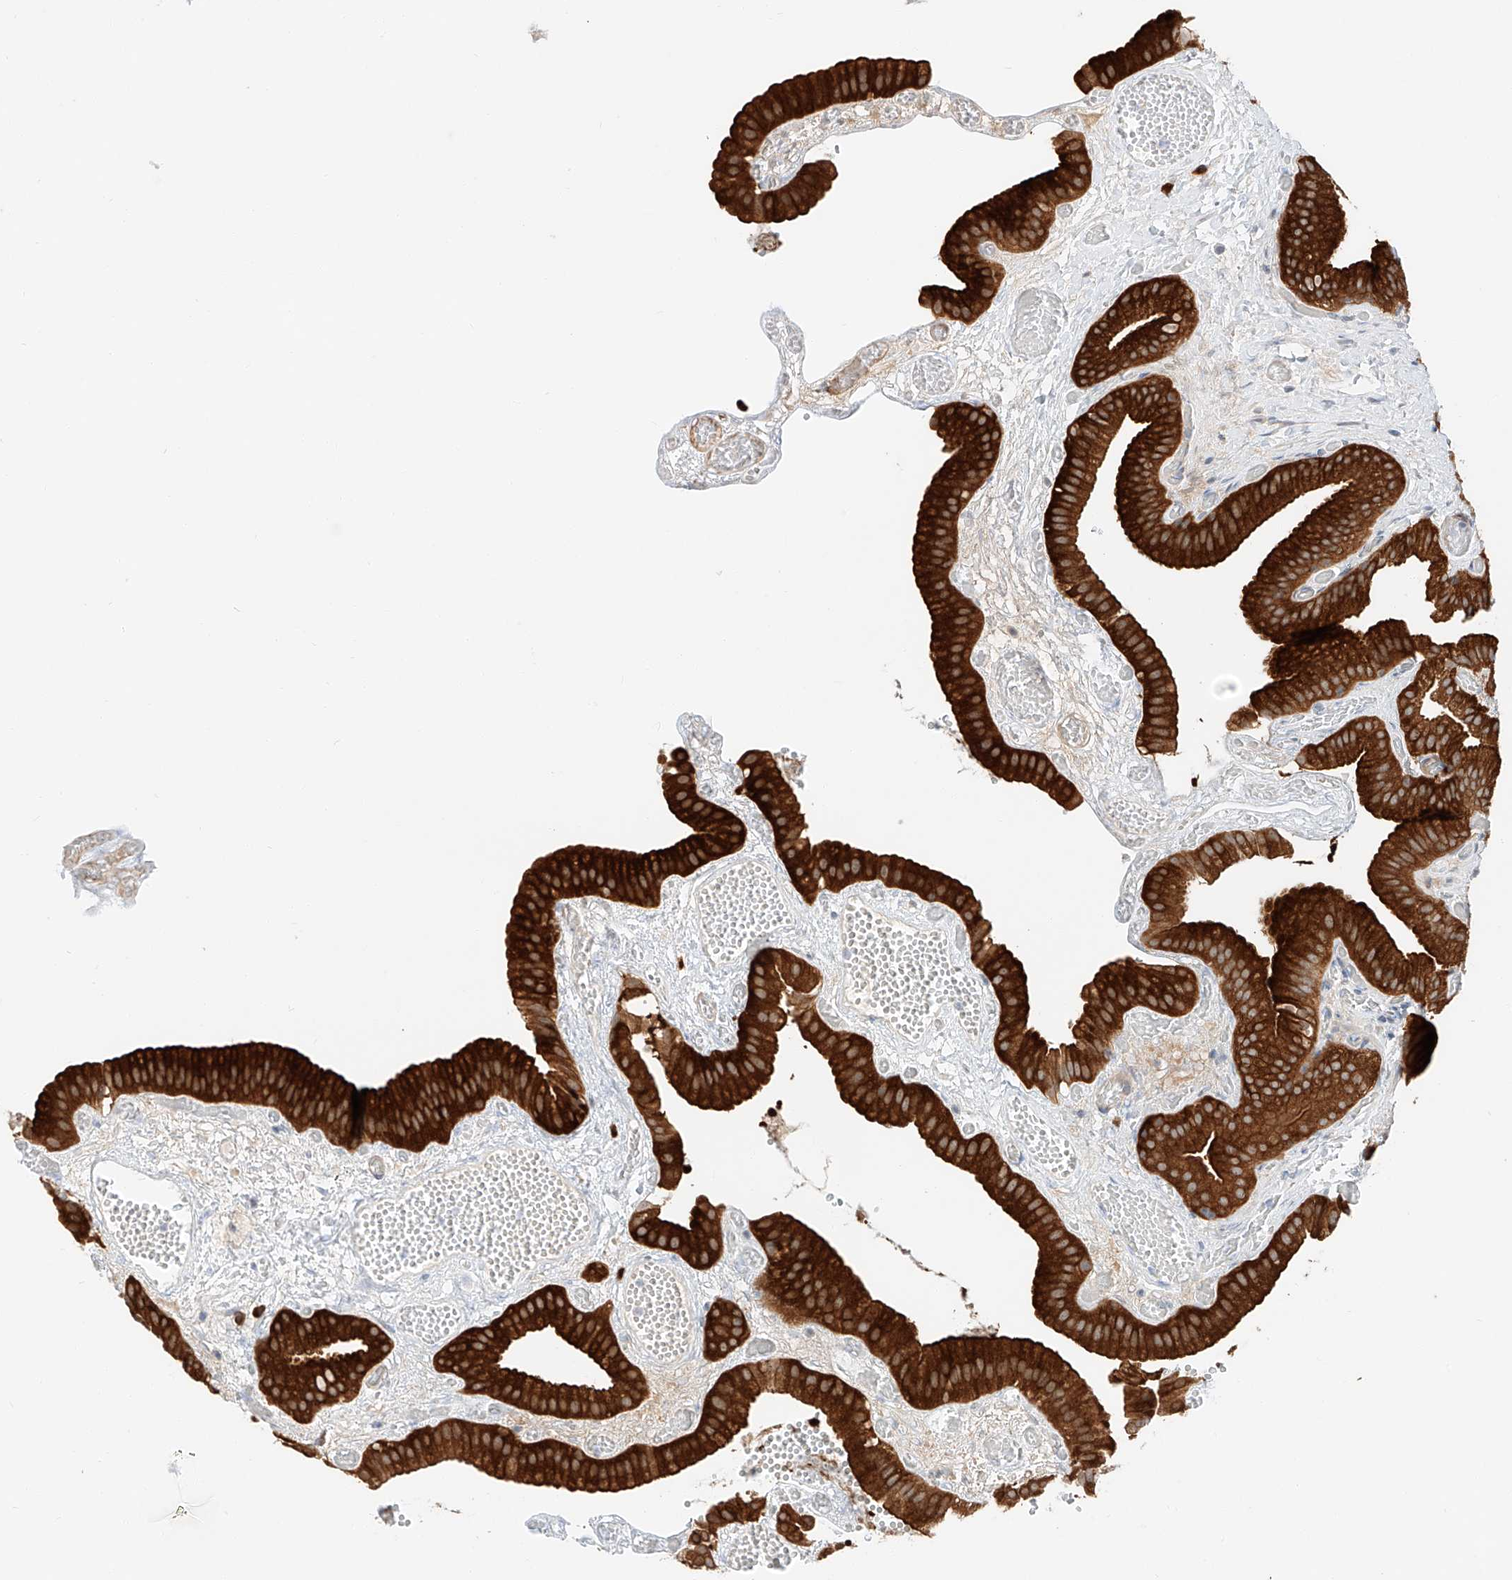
{"staining": {"intensity": "strong", "quantity": ">75%", "location": "cytoplasmic/membranous"}, "tissue": "gallbladder", "cell_type": "Glandular cells", "image_type": "normal", "snomed": [{"axis": "morphology", "description": "Normal tissue, NOS"}, {"axis": "topography", "description": "Gallbladder"}], "caption": "Gallbladder stained for a protein (brown) exhibits strong cytoplasmic/membranous positive expression in about >75% of glandular cells.", "gene": "CARMIL1", "patient": {"sex": "female", "age": 64}}